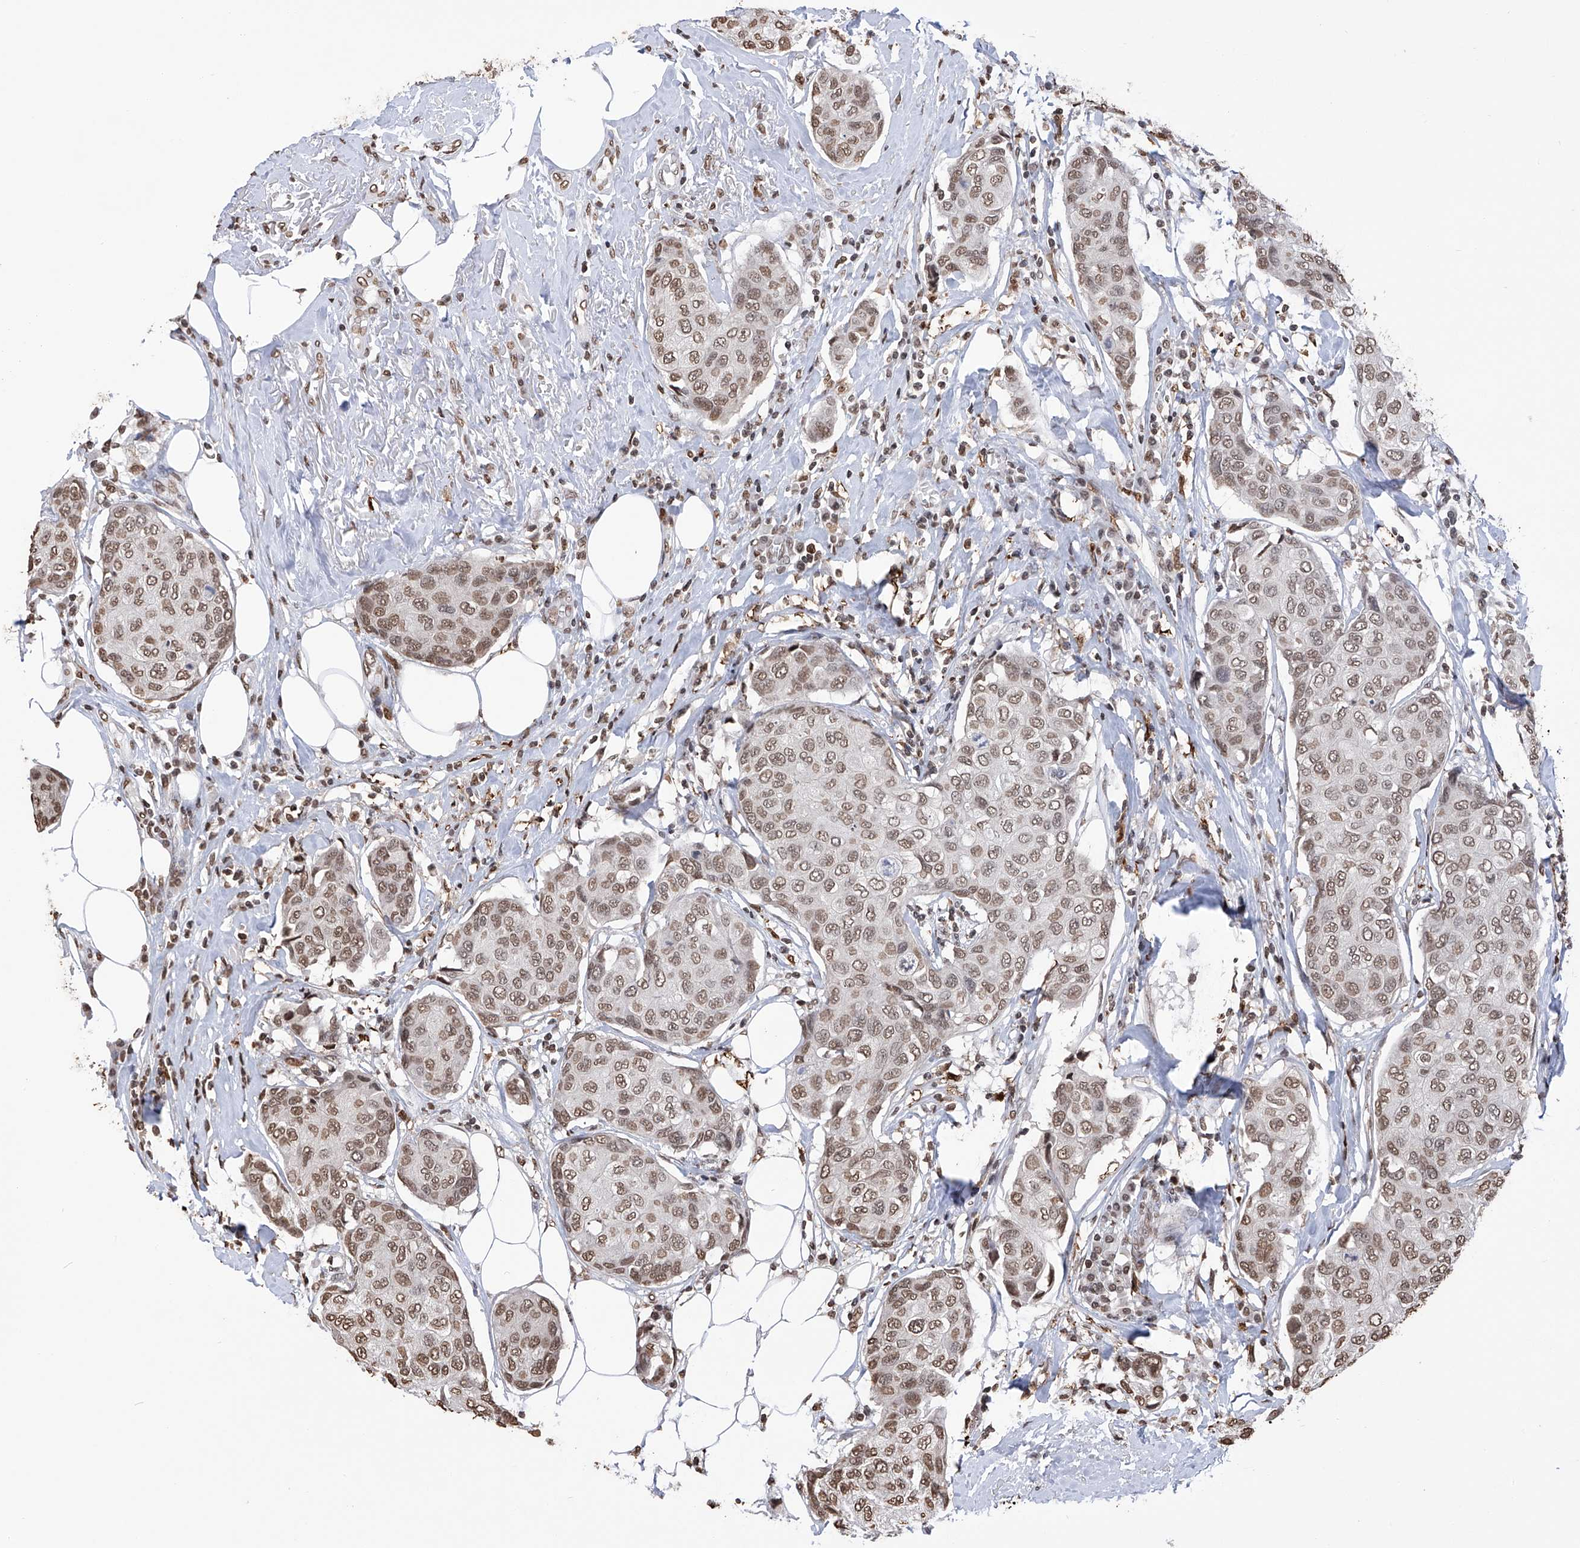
{"staining": {"intensity": "moderate", "quantity": ">75%", "location": "nuclear"}, "tissue": "breast cancer", "cell_type": "Tumor cells", "image_type": "cancer", "snomed": [{"axis": "morphology", "description": "Duct carcinoma"}, {"axis": "topography", "description": "Breast"}], "caption": "Breast cancer stained with DAB (3,3'-diaminobenzidine) immunohistochemistry (IHC) reveals medium levels of moderate nuclear staining in approximately >75% of tumor cells.", "gene": "CFAP410", "patient": {"sex": "female", "age": 80}}